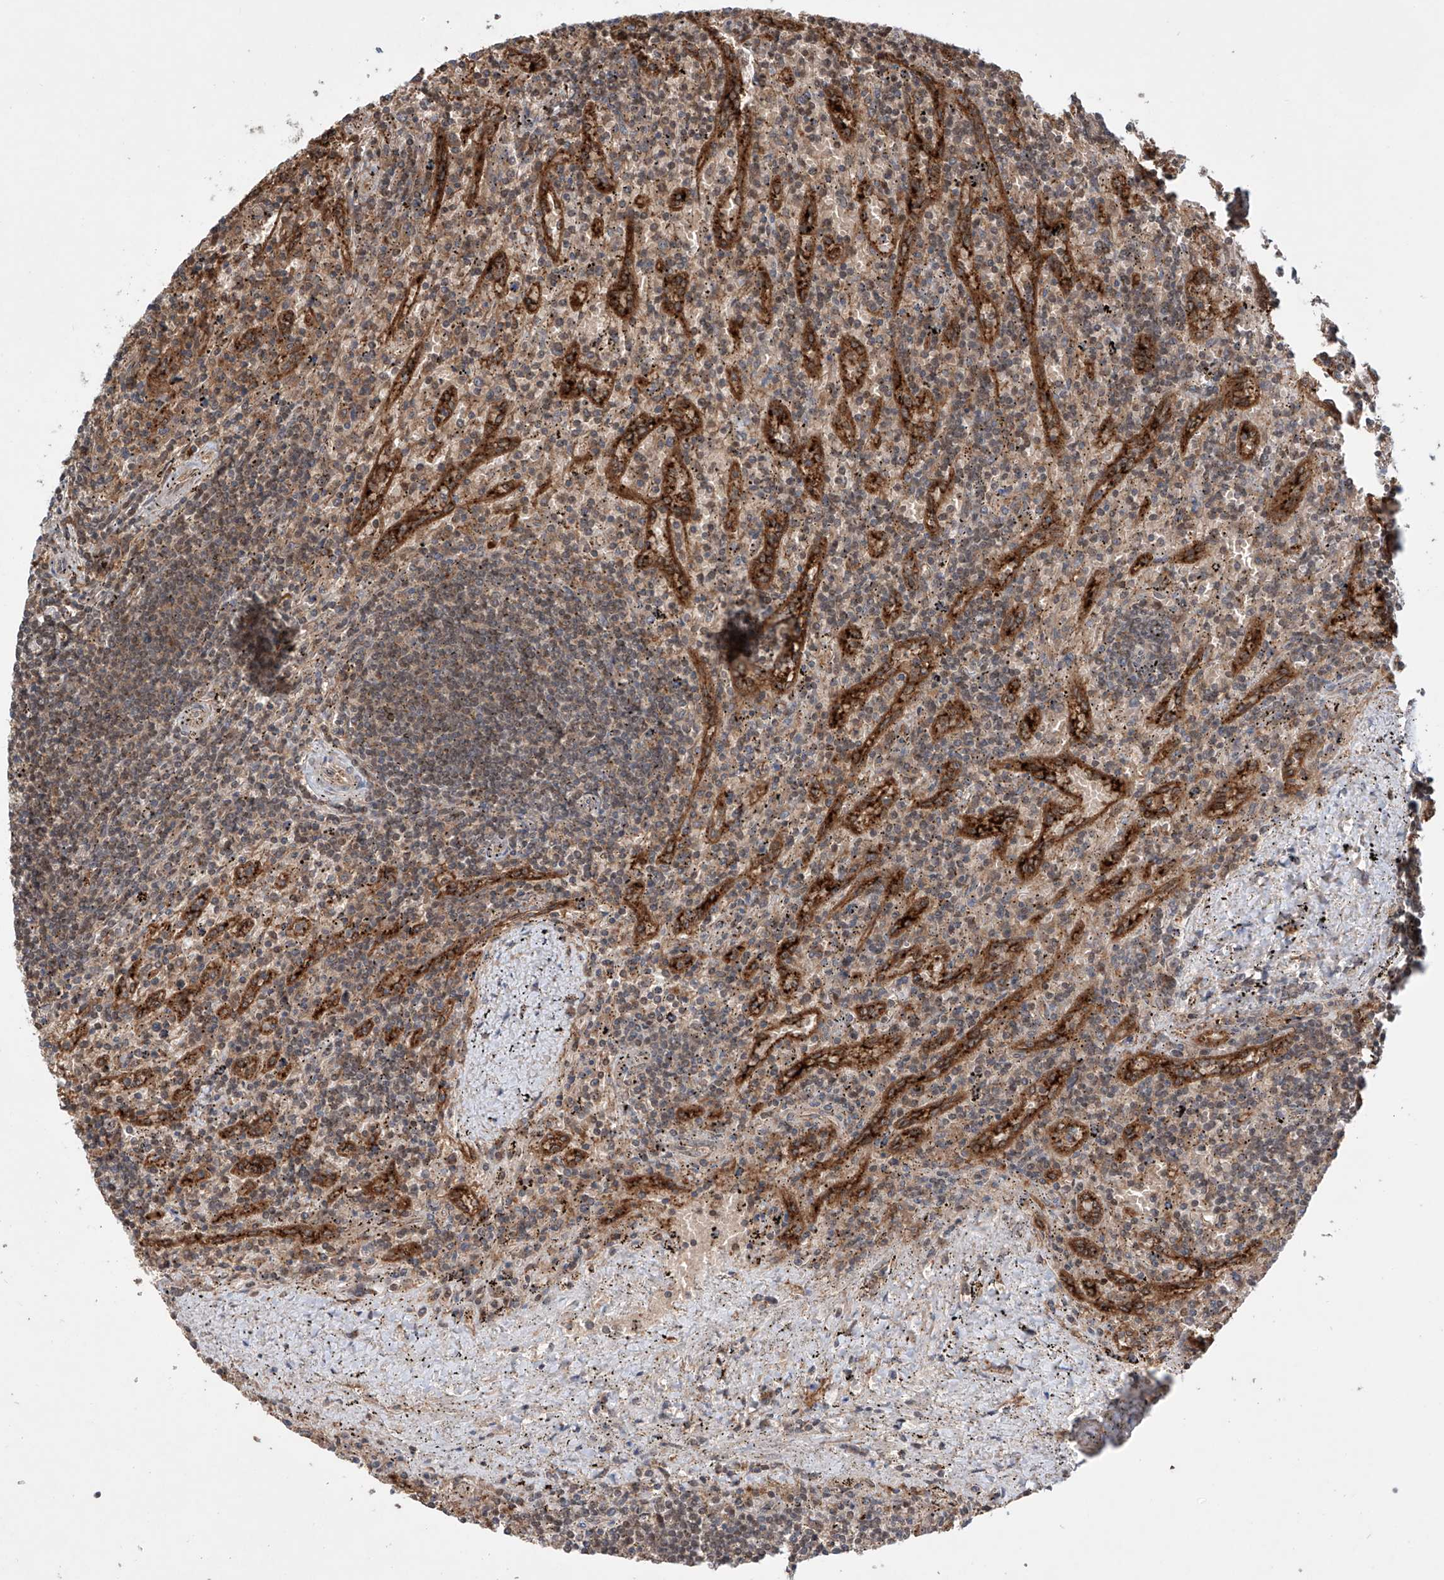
{"staining": {"intensity": "negative", "quantity": "none", "location": "none"}, "tissue": "lymphoma", "cell_type": "Tumor cells", "image_type": "cancer", "snomed": [{"axis": "morphology", "description": "Malignant lymphoma, non-Hodgkin's type, Low grade"}, {"axis": "topography", "description": "Spleen"}], "caption": "High magnification brightfield microscopy of malignant lymphoma, non-Hodgkin's type (low-grade) stained with DAB (brown) and counterstained with hematoxylin (blue): tumor cells show no significant positivity.", "gene": "HOXC8", "patient": {"sex": "male", "age": 76}}